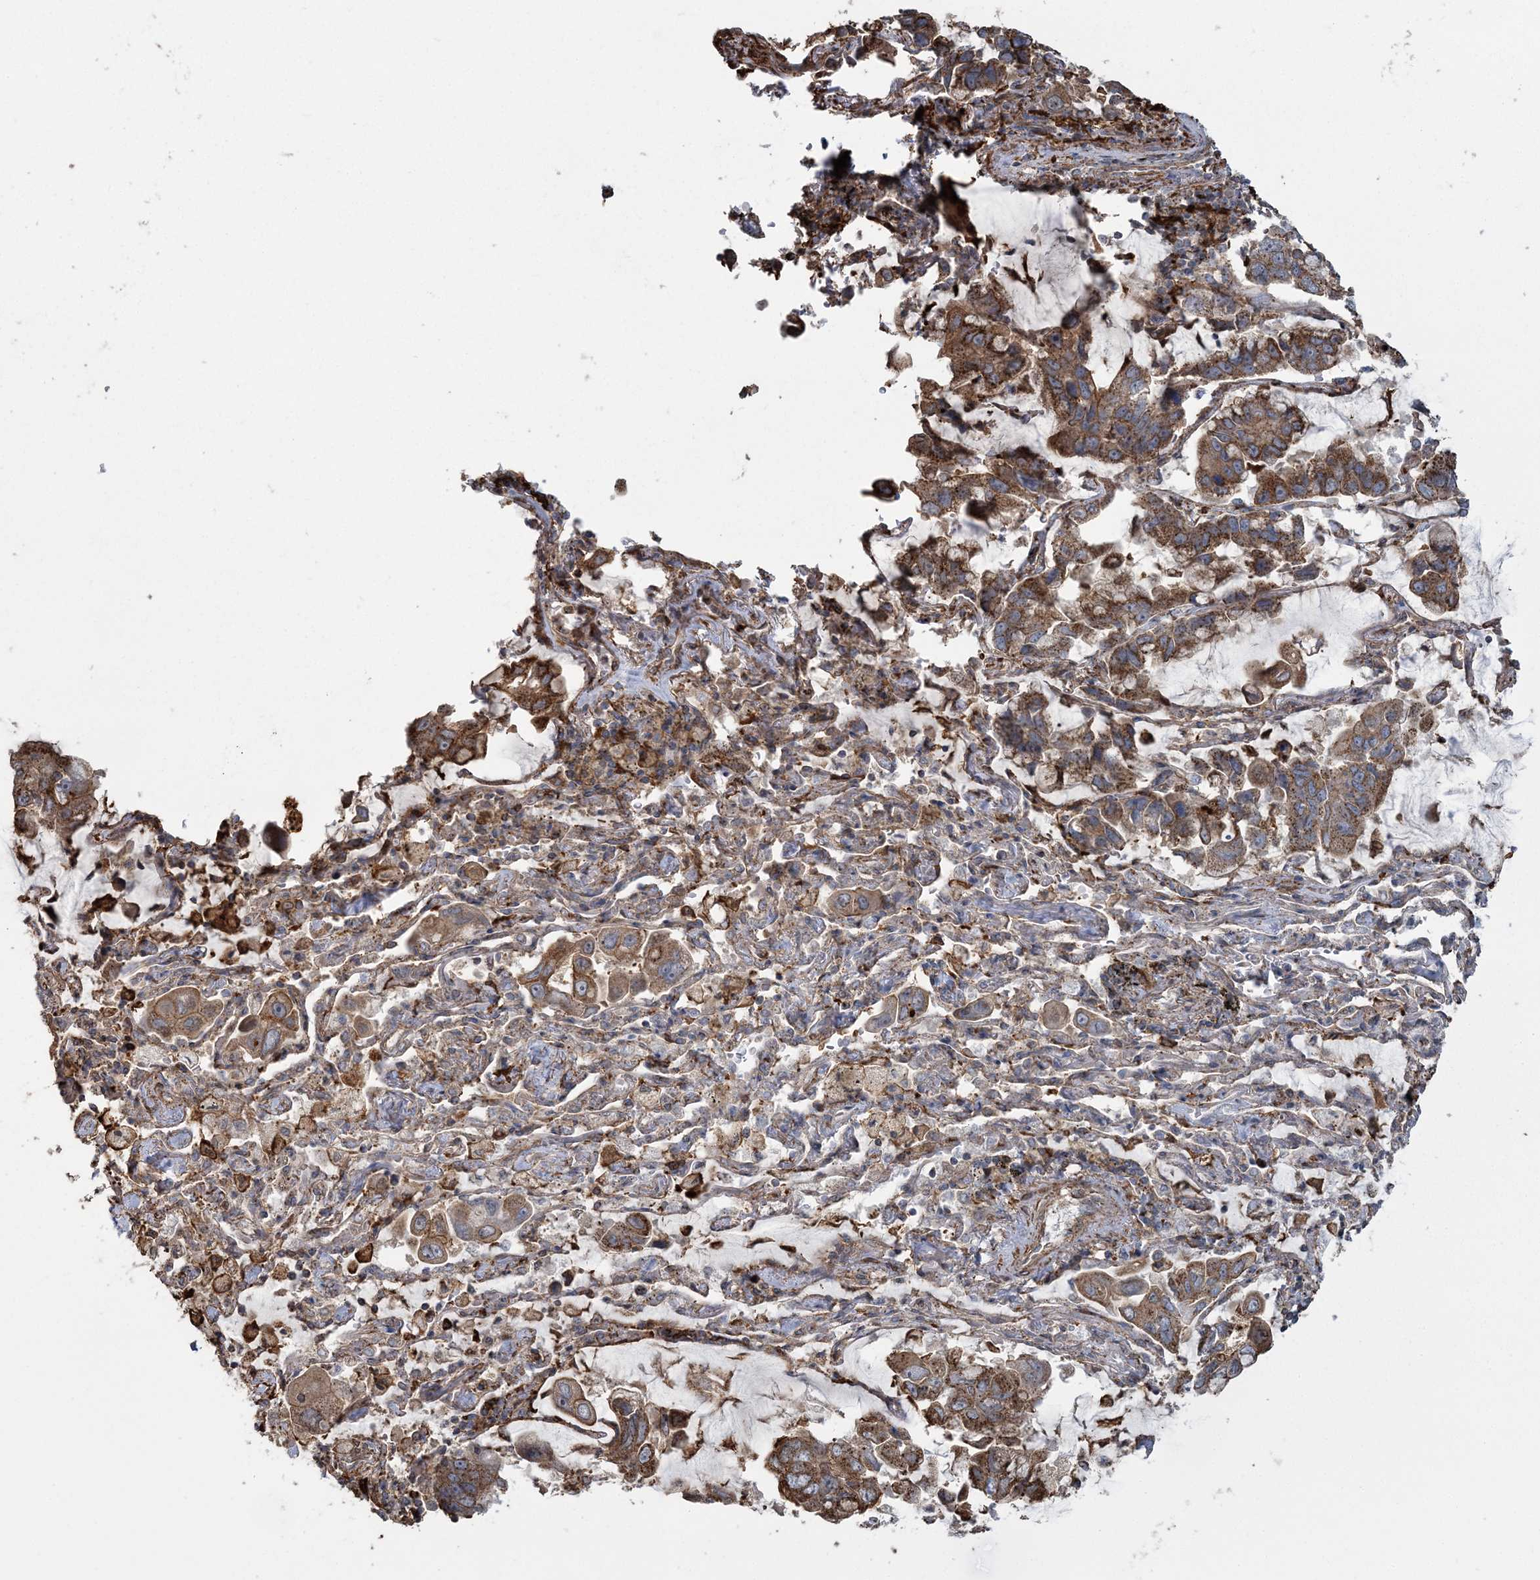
{"staining": {"intensity": "moderate", "quantity": ">75%", "location": "cytoplasmic/membranous"}, "tissue": "lung cancer", "cell_type": "Tumor cells", "image_type": "cancer", "snomed": [{"axis": "morphology", "description": "Adenocarcinoma, NOS"}, {"axis": "topography", "description": "Lung"}], "caption": "This image exhibits immunohistochemistry staining of lung adenocarcinoma, with medium moderate cytoplasmic/membranous positivity in approximately >75% of tumor cells.", "gene": "TRAF3IP2", "patient": {"sex": "male", "age": 64}}